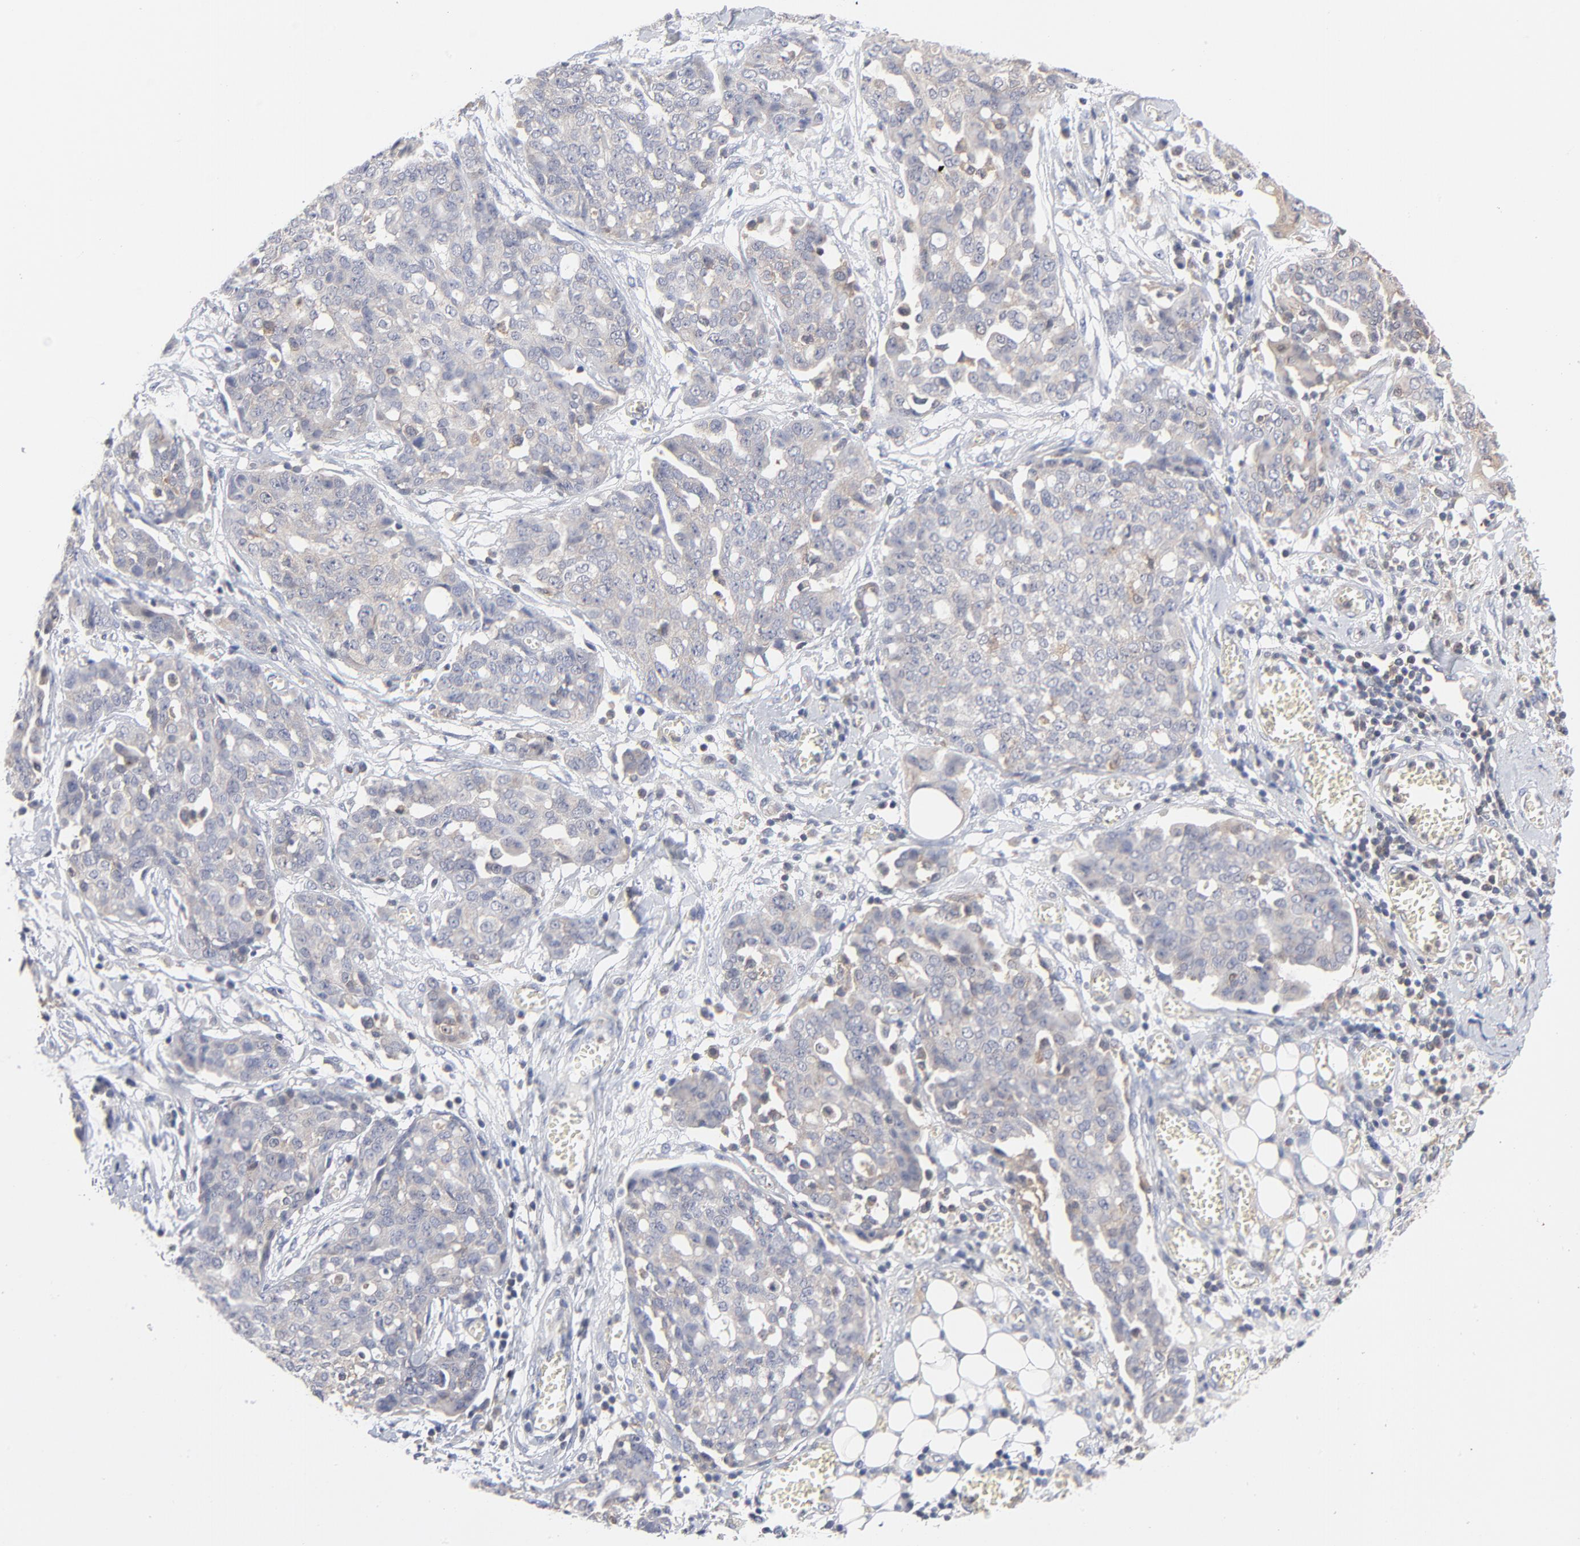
{"staining": {"intensity": "weak", "quantity": ">75%", "location": "cytoplasmic/membranous"}, "tissue": "ovarian cancer", "cell_type": "Tumor cells", "image_type": "cancer", "snomed": [{"axis": "morphology", "description": "Cystadenocarcinoma, serous, NOS"}, {"axis": "topography", "description": "Soft tissue"}, {"axis": "topography", "description": "Ovary"}], "caption": "Weak cytoplasmic/membranous protein positivity is present in about >75% of tumor cells in ovarian cancer (serous cystadenocarcinoma).", "gene": "CAB39L", "patient": {"sex": "female", "age": 57}}